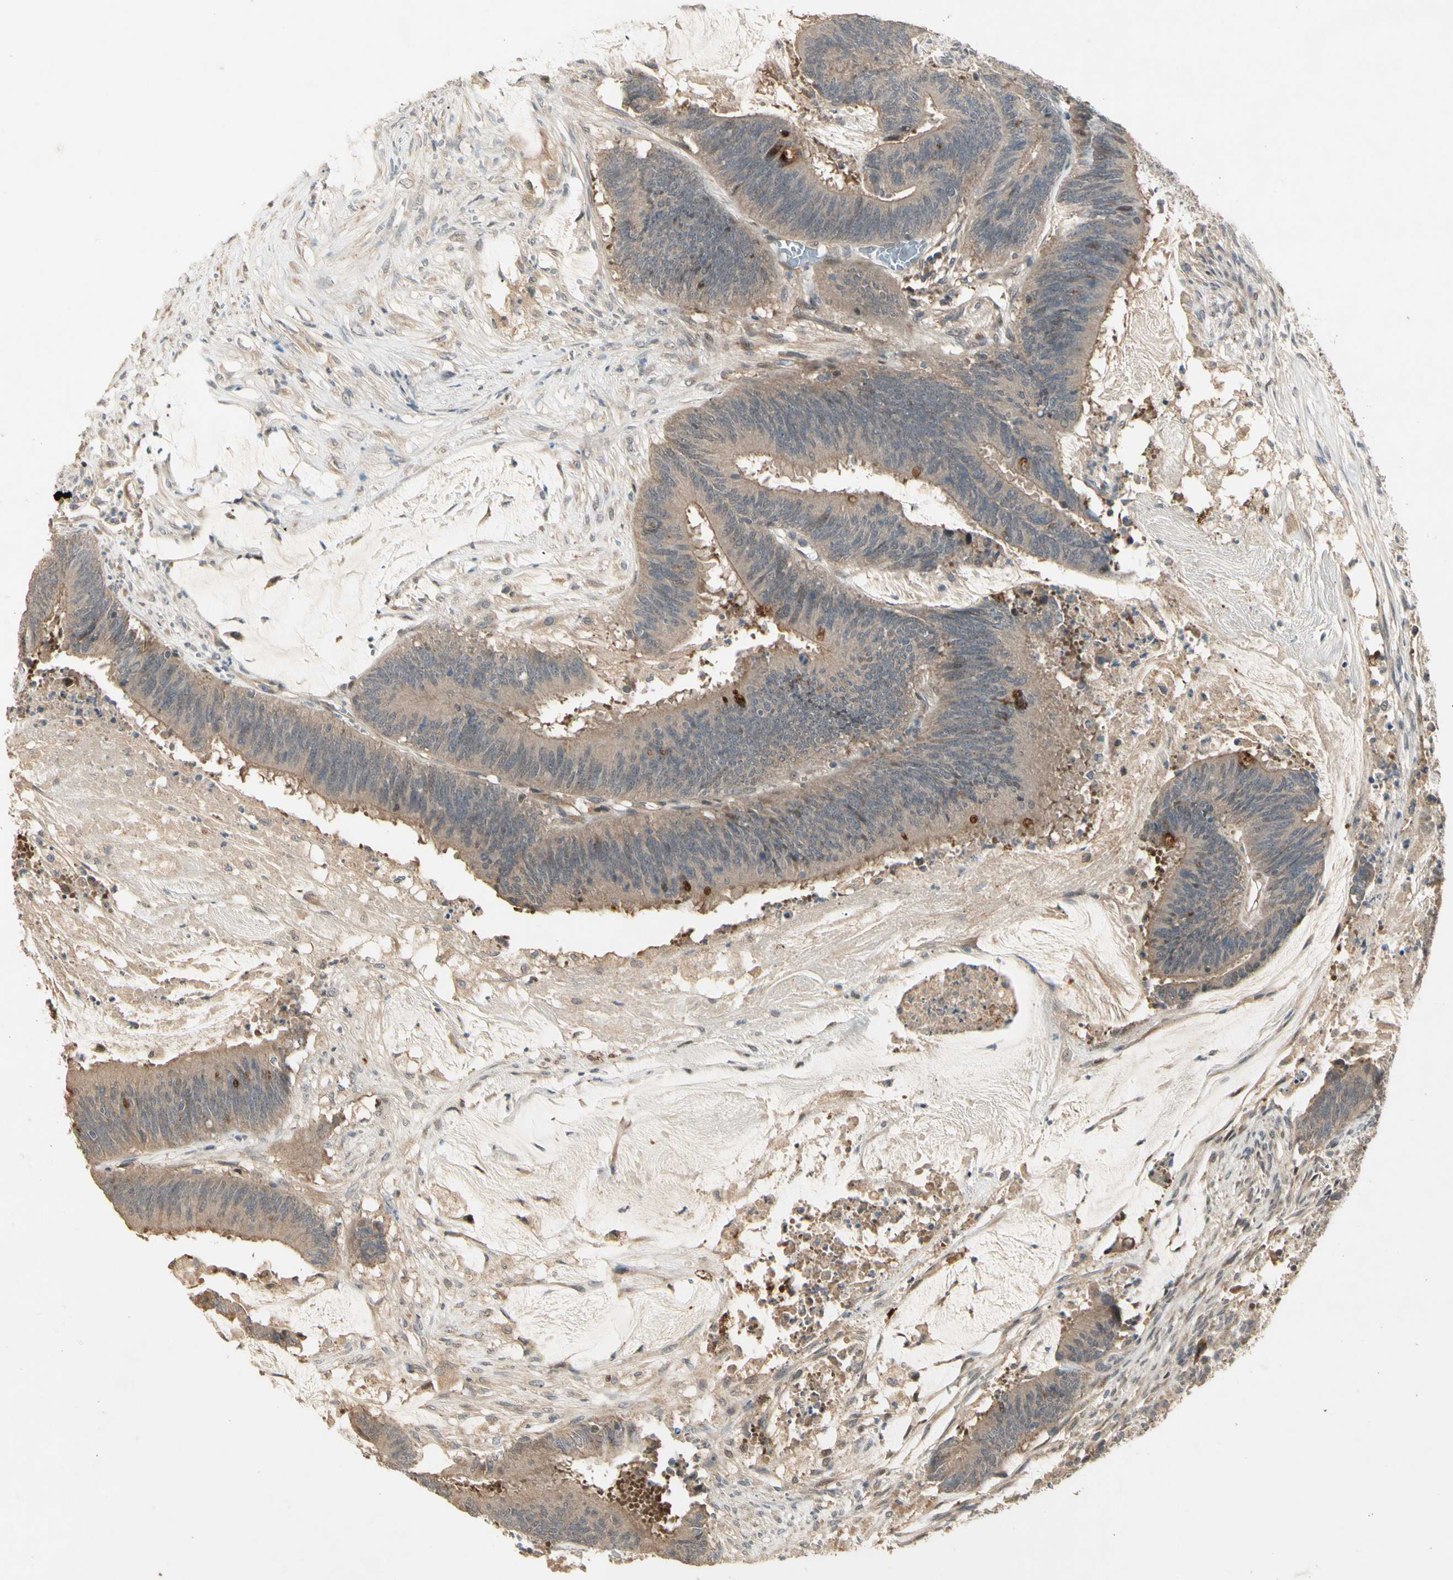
{"staining": {"intensity": "weak", "quantity": ">75%", "location": "cytoplasmic/membranous"}, "tissue": "colorectal cancer", "cell_type": "Tumor cells", "image_type": "cancer", "snomed": [{"axis": "morphology", "description": "Adenocarcinoma, NOS"}, {"axis": "topography", "description": "Rectum"}], "caption": "Colorectal adenocarcinoma stained with immunohistochemistry exhibits weak cytoplasmic/membranous staining in about >75% of tumor cells. Immunohistochemistry stains the protein of interest in brown and the nuclei are stained blue.", "gene": "ATG4C", "patient": {"sex": "female", "age": 66}}